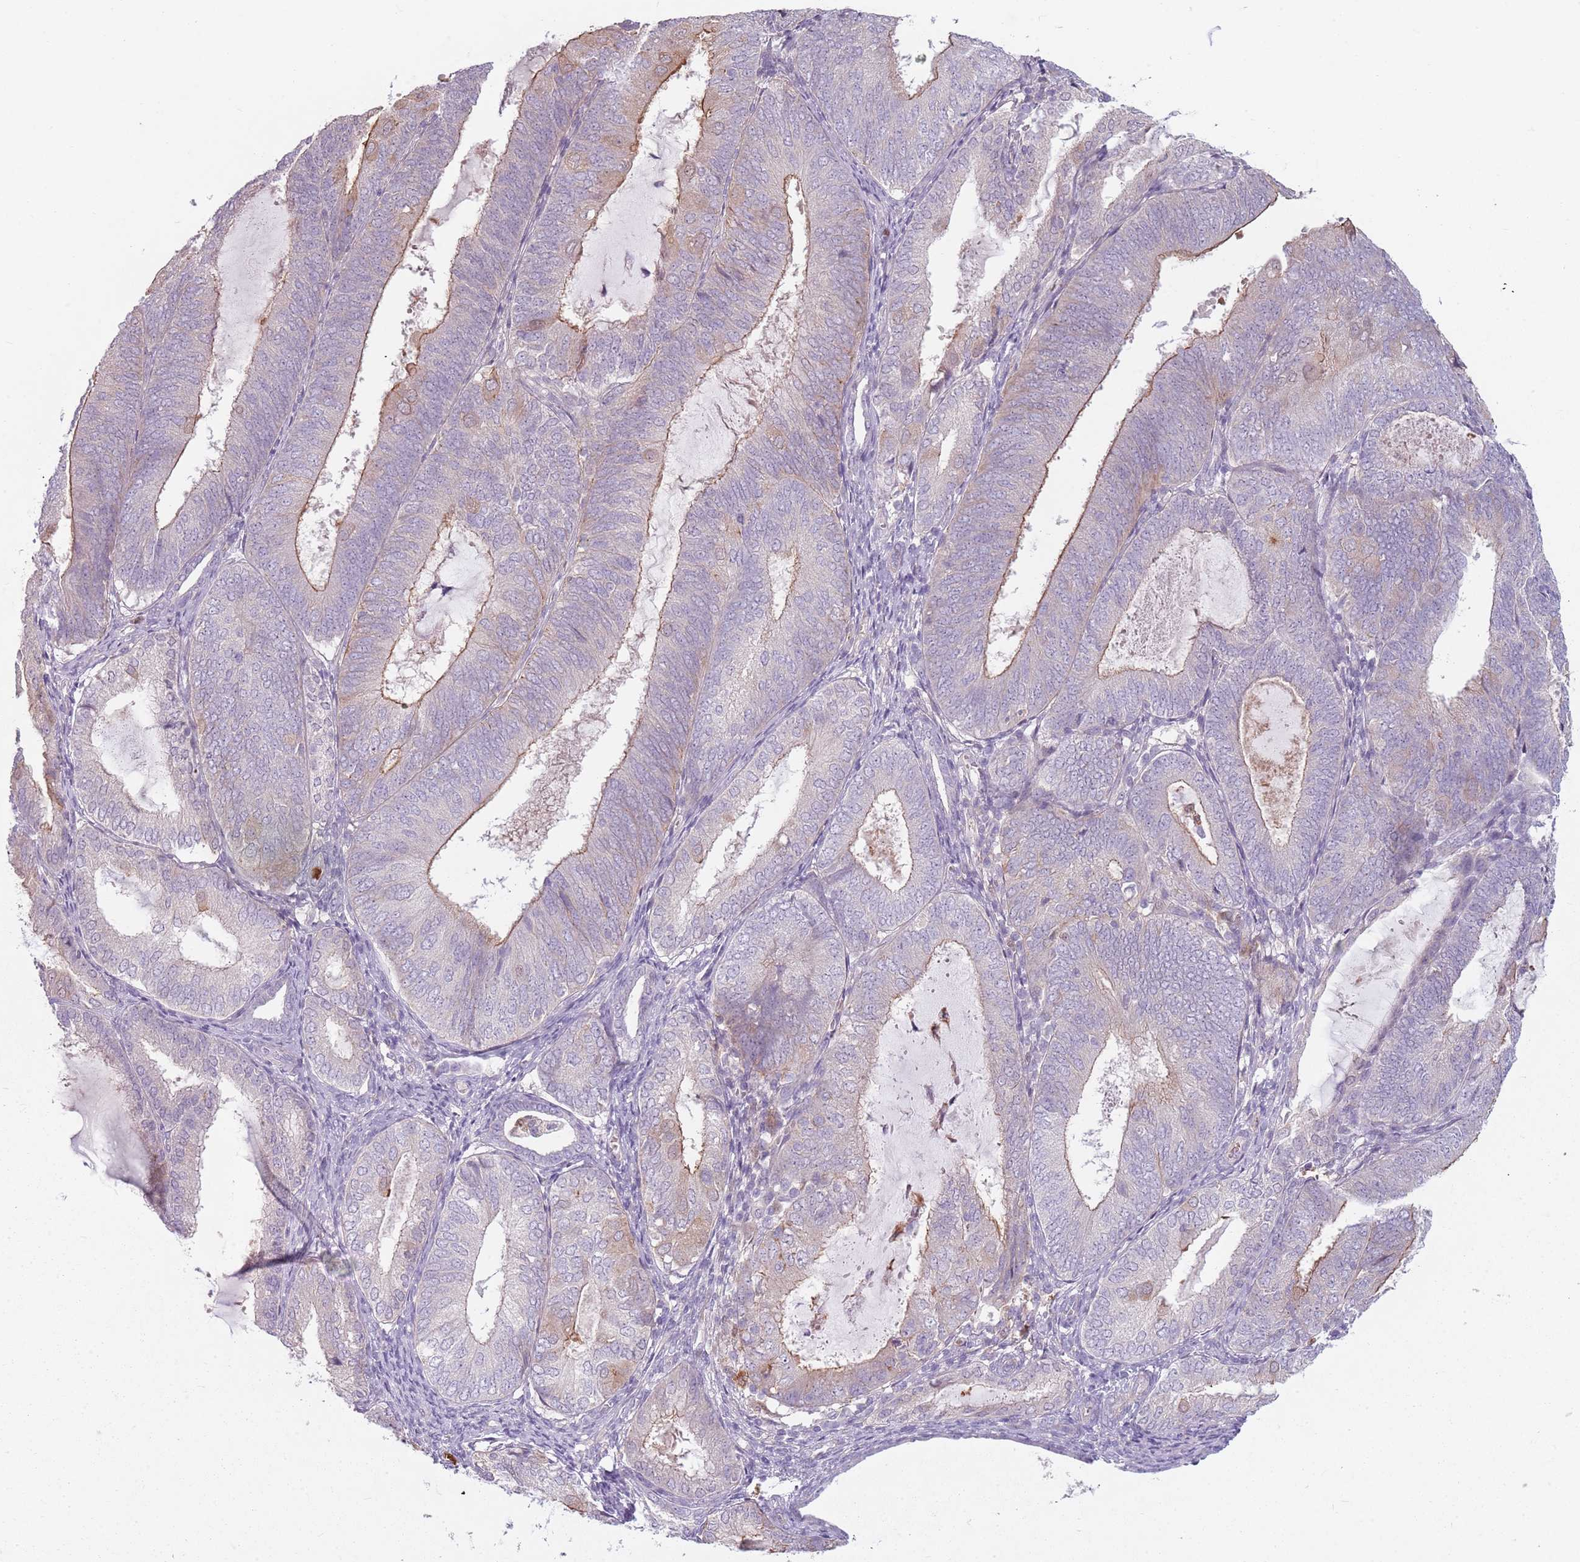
{"staining": {"intensity": "weak", "quantity": "<25%", "location": "cytoplasmic/membranous"}, "tissue": "endometrial cancer", "cell_type": "Tumor cells", "image_type": "cancer", "snomed": [{"axis": "morphology", "description": "Adenocarcinoma, NOS"}, {"axis": "topography", "description": "Endometrium"}], "caption": "Tumor cells show no significant protein positivity in endometrial adenocarcinoma.", "gene": "SPAG4", "patient": {"sex": "female", "age": 81}}